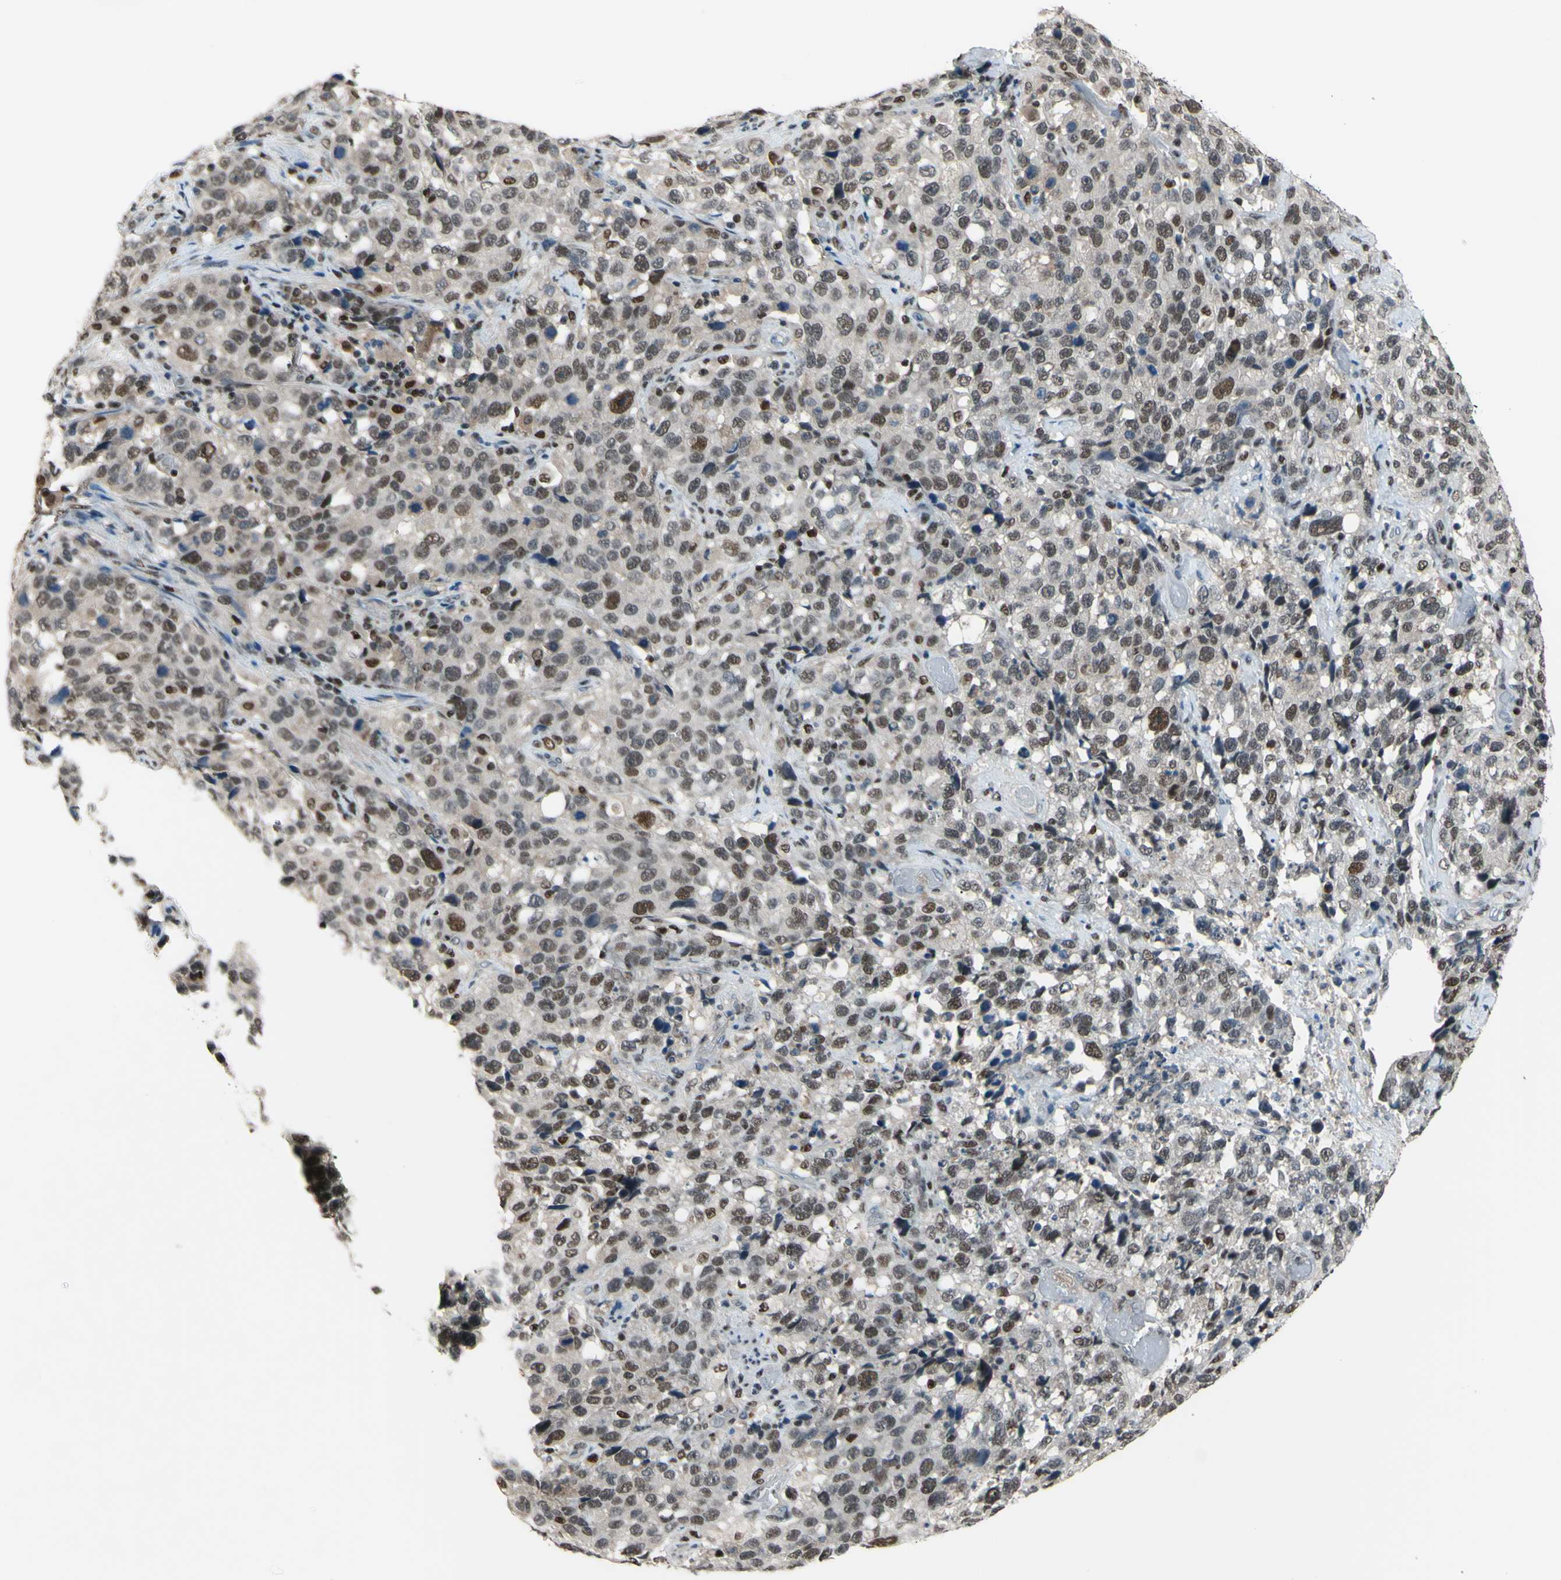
{"staining": {"intensity": "moderate", "quantity": ">75%", "location": "nuclear"}, "tissue": "stomach cancer", "cell_type": "Tumor cells", "image_type": "cancer", "snomed": [{"axis": "morphology", "description": "Normal tissue, NOS"}, {"axis": "morphology", "description": "Adenocarcinoma, NOS"}, {"axis": "topography", "description": "Stomach"}], "caption": "This is a histology image of immunohistochemistry staining of adenocarcinoma (stomach), which shows moderate staining in the nuclear of tumor cells.", "gene": "FKBP5", "patient": {"sex": "male", "age": 48}}